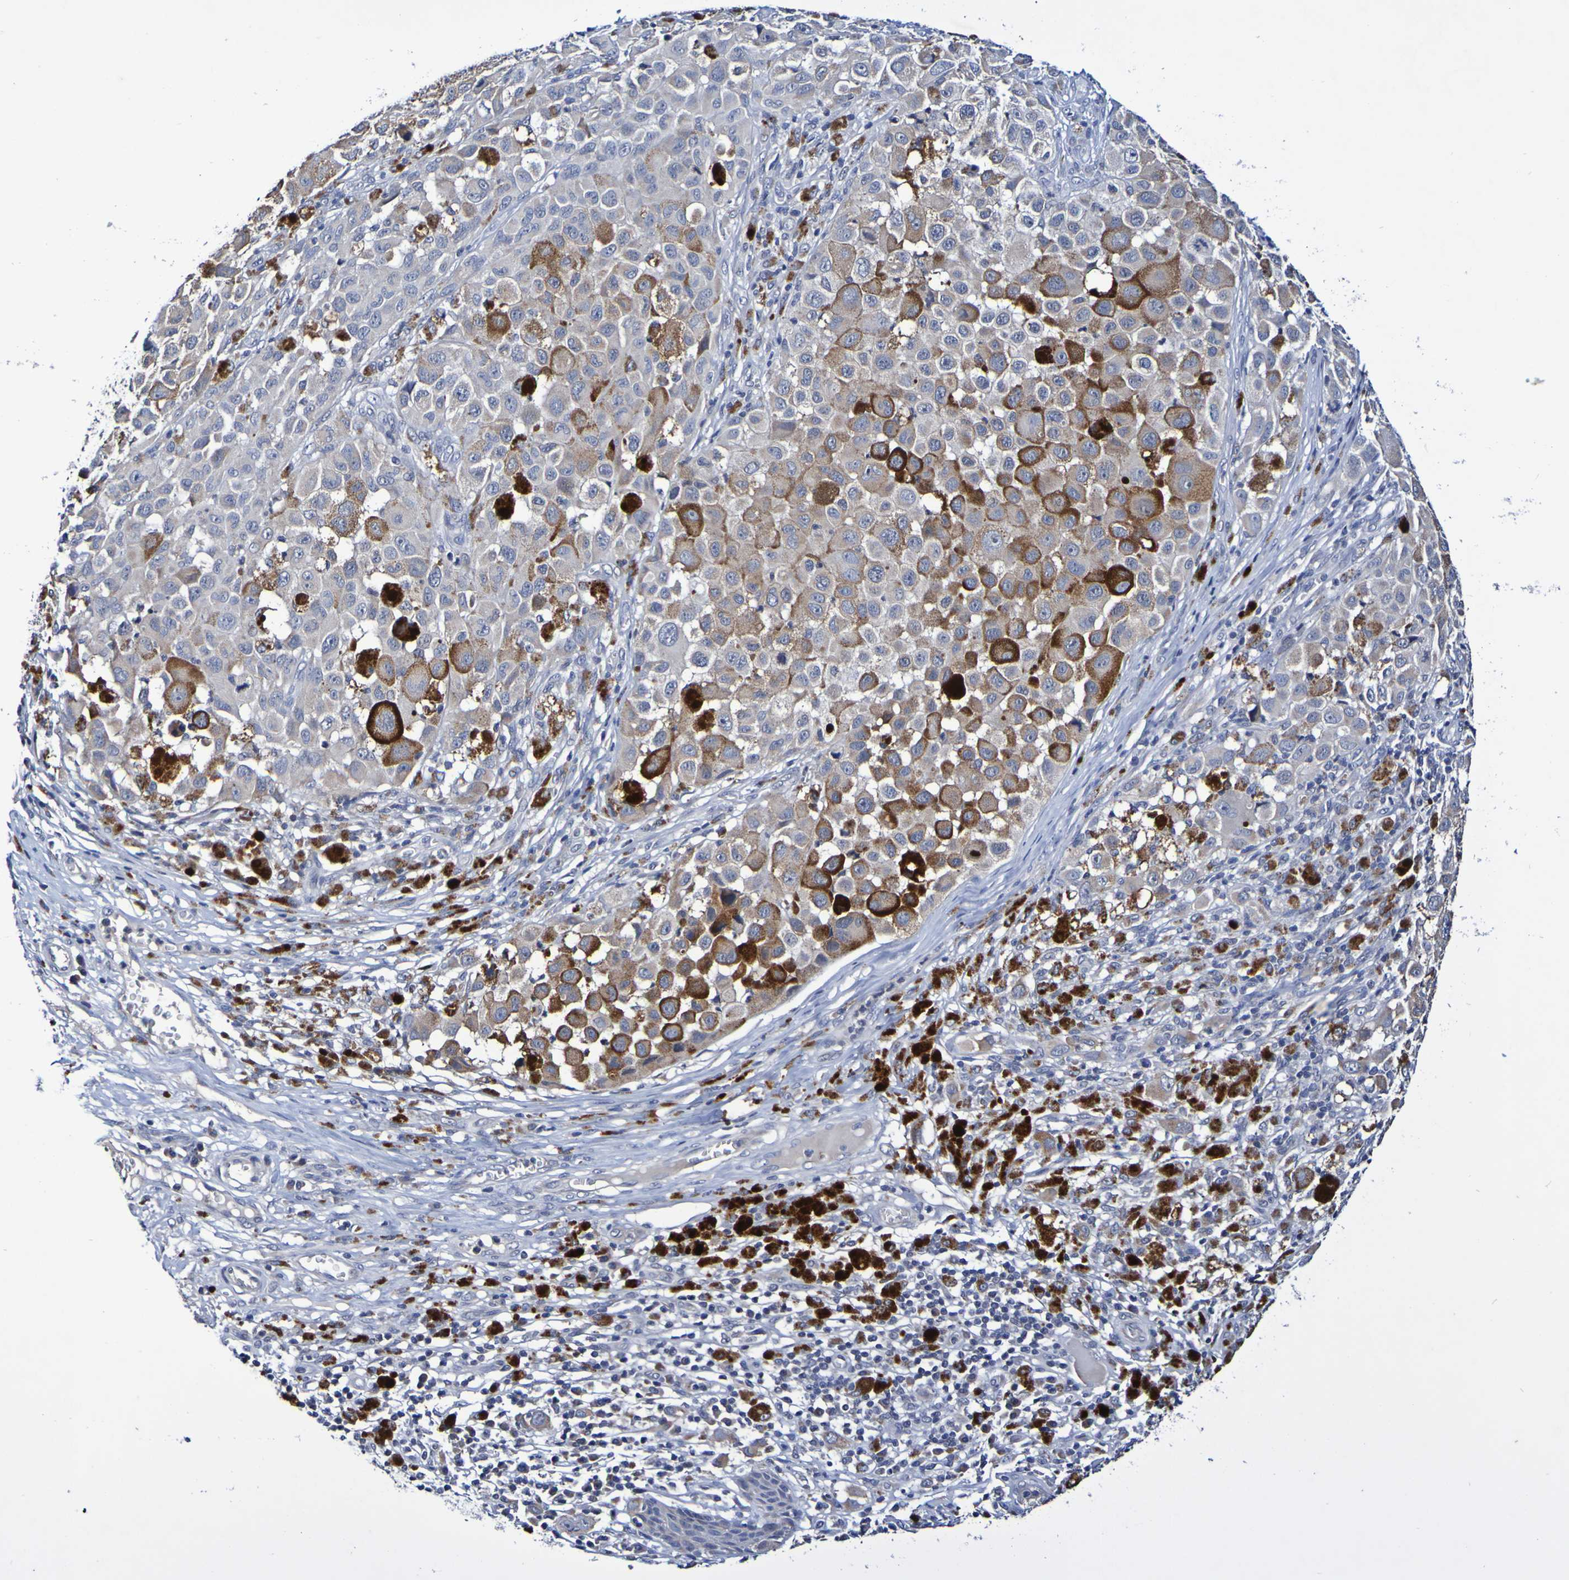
{"staining": {"intensity": "moderate", "quantity": "<25%", "location": "cytoplasmic/membranous"}, "tissue": "melanoma", "cell_type": "Tumor cells", "image_type": "cancer", "snomed": [{"axis": "morphology", "description": "Malignant melanoma, NOS"}, {"axis": "topography", "description": "Skin"}], "caption": "A brown stain shows moderate cytoplasmic/membranous expression of a protein in melanoma tumor cells.", "gene": "PTP4A2", "patient": {"sex": "male", "age": 96}}